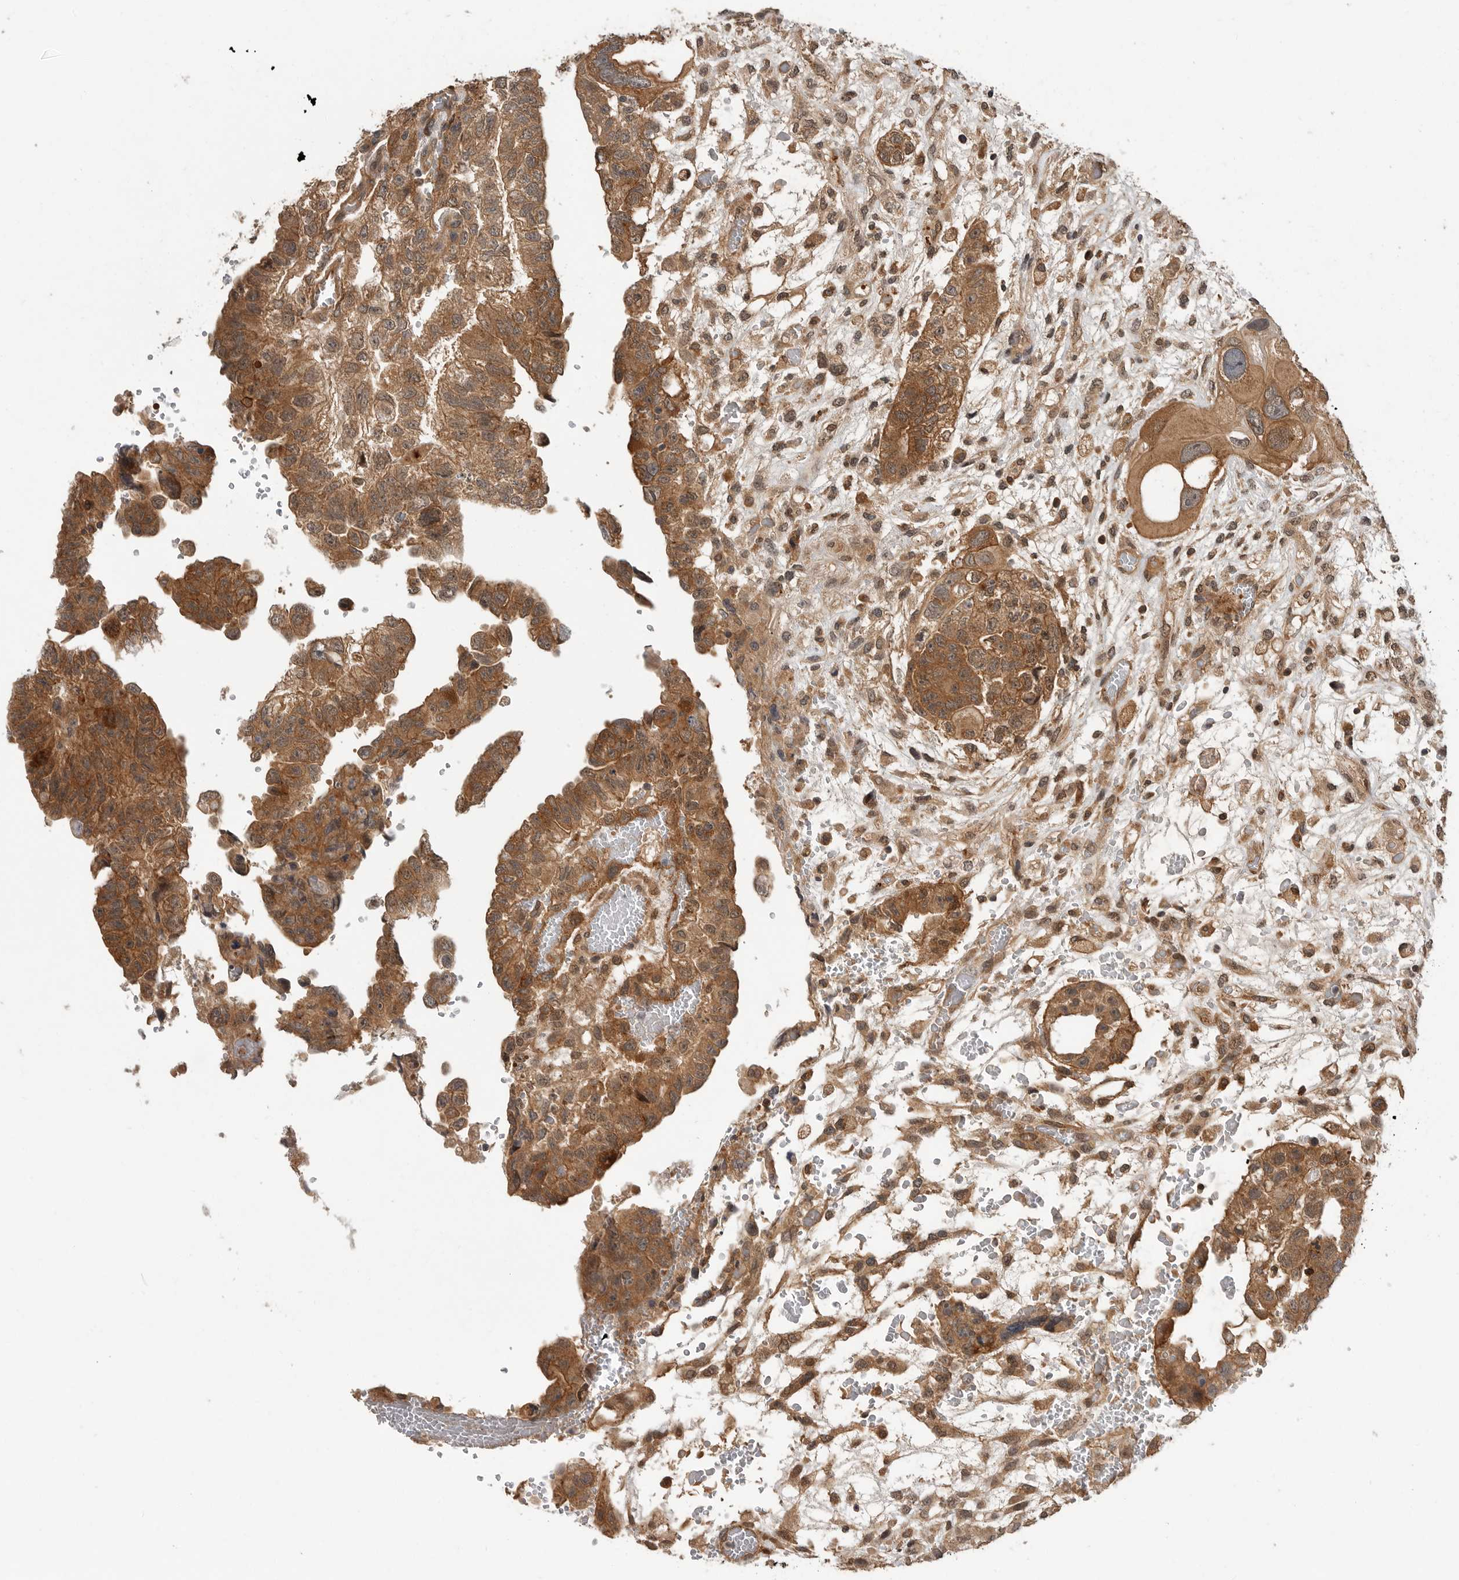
{"staining": {"intensity": "moderate", "quantity": ">75%", "location": "cytoplasmic/membranous"}, "tissue": "testis cancer", "cell_type": "Tumor cells", "image_type": "cancer", "snomed": [{"axis": "morphology", "description": "Carcinoma, Embryonal, NOS"}, {"axis": "topography", "description": "Testis"}], "caption": "IHC image of testis embryonal carcinoma stained for a protein (brown), which demonstrates medium levels of moderate cytoplasmic/membranous staining in about >75% of tumor cells.", "gene": "OSBPL9", "patient": {"sex": "male", "age": 36}}